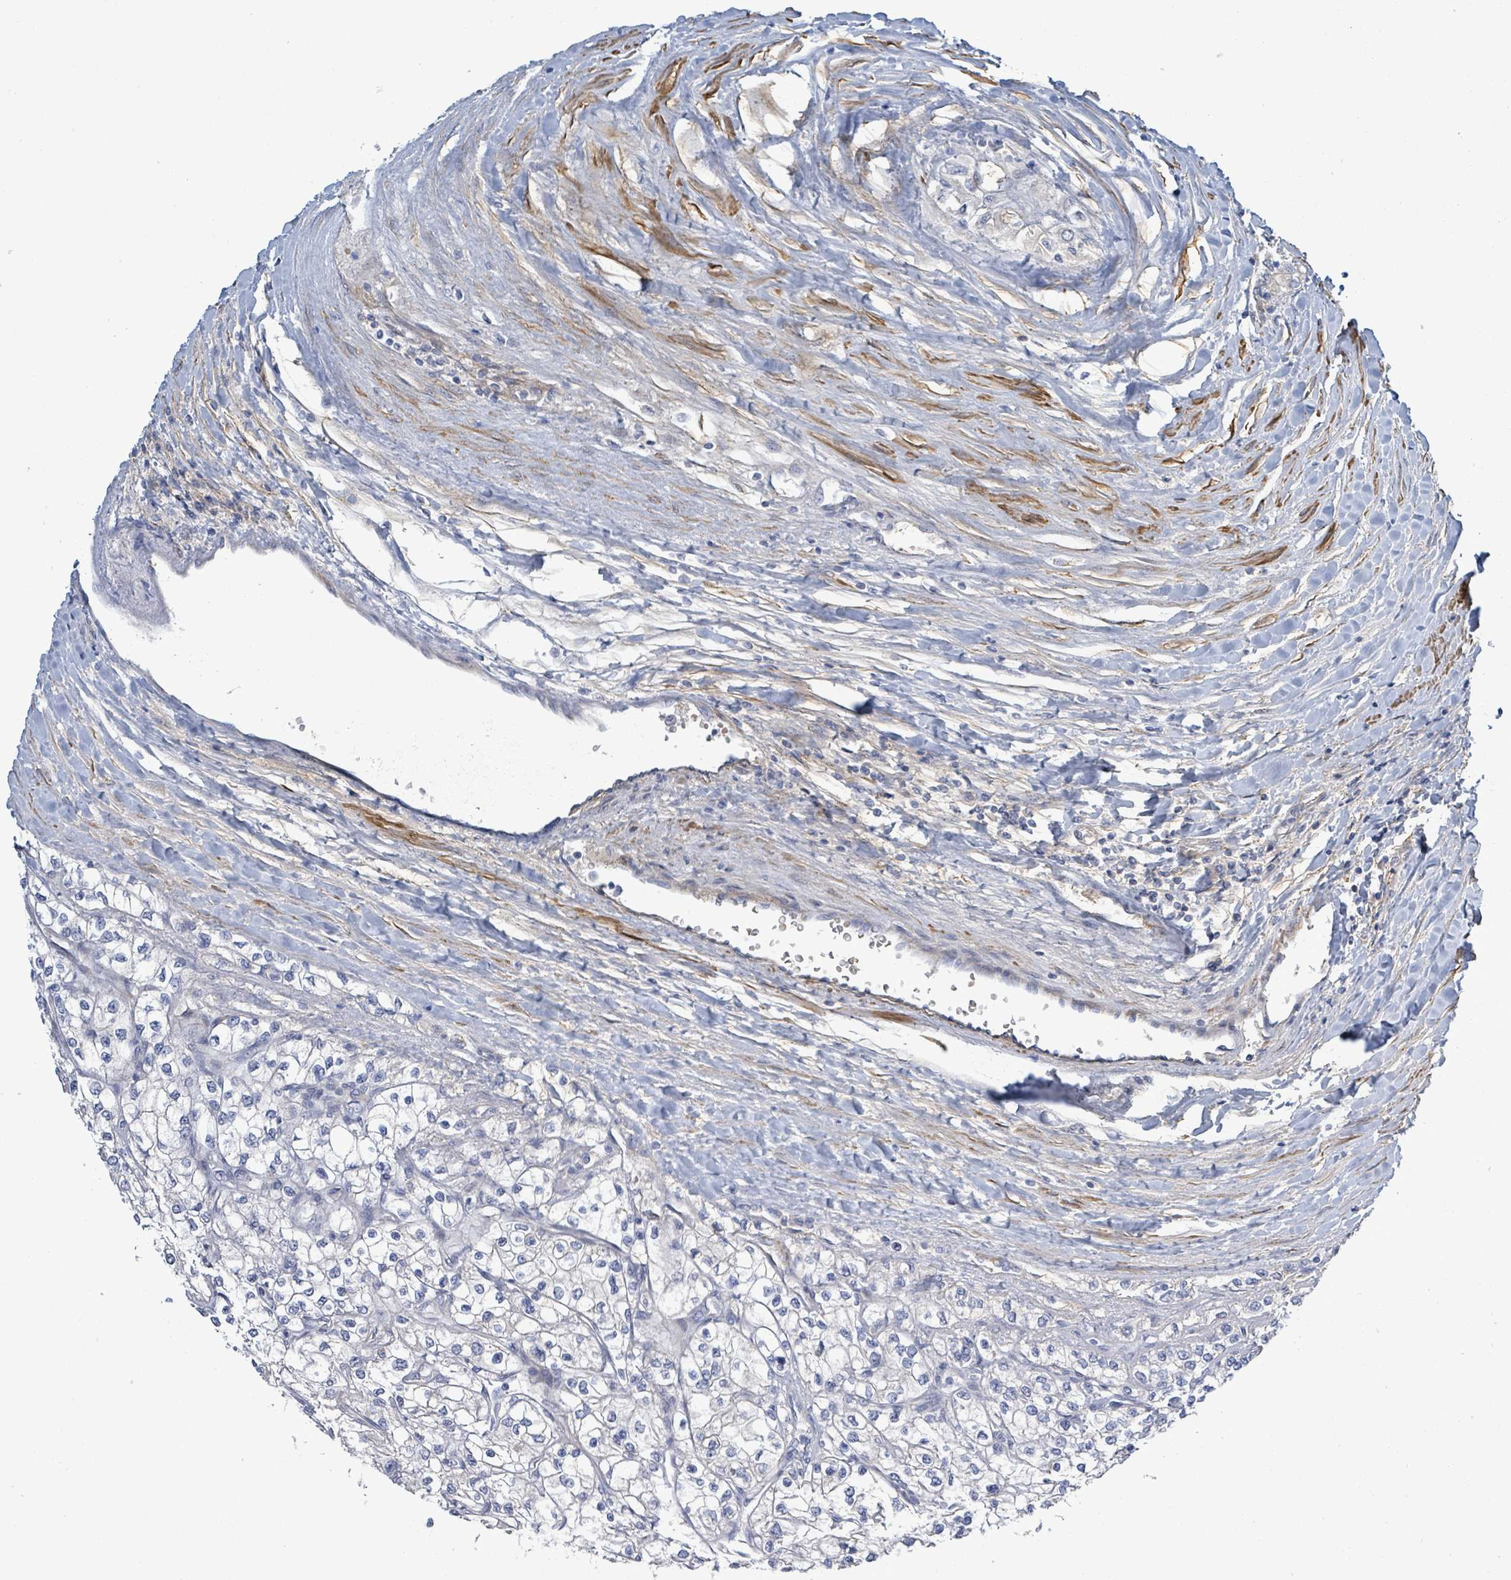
{"staining": {"intensity": "negative", "quantity": "none", "location": "none"}, "tissue": "renal cancer", "cell_type": "Tumor cells", "image_type": "cancer", "snomed": [{"axis": "morphology", "description": "Adenocarcinoma, NOS"}, {"axis": "topography", "description": "Kidney"}], "caption": "Adenocarcinoma (renal) stained for a protein using immunohistochemistry (IHC) exhibits no expression tumor cells.", "gene": "DMRTC1B", "patient": {"sex": "male", "age": 80}}